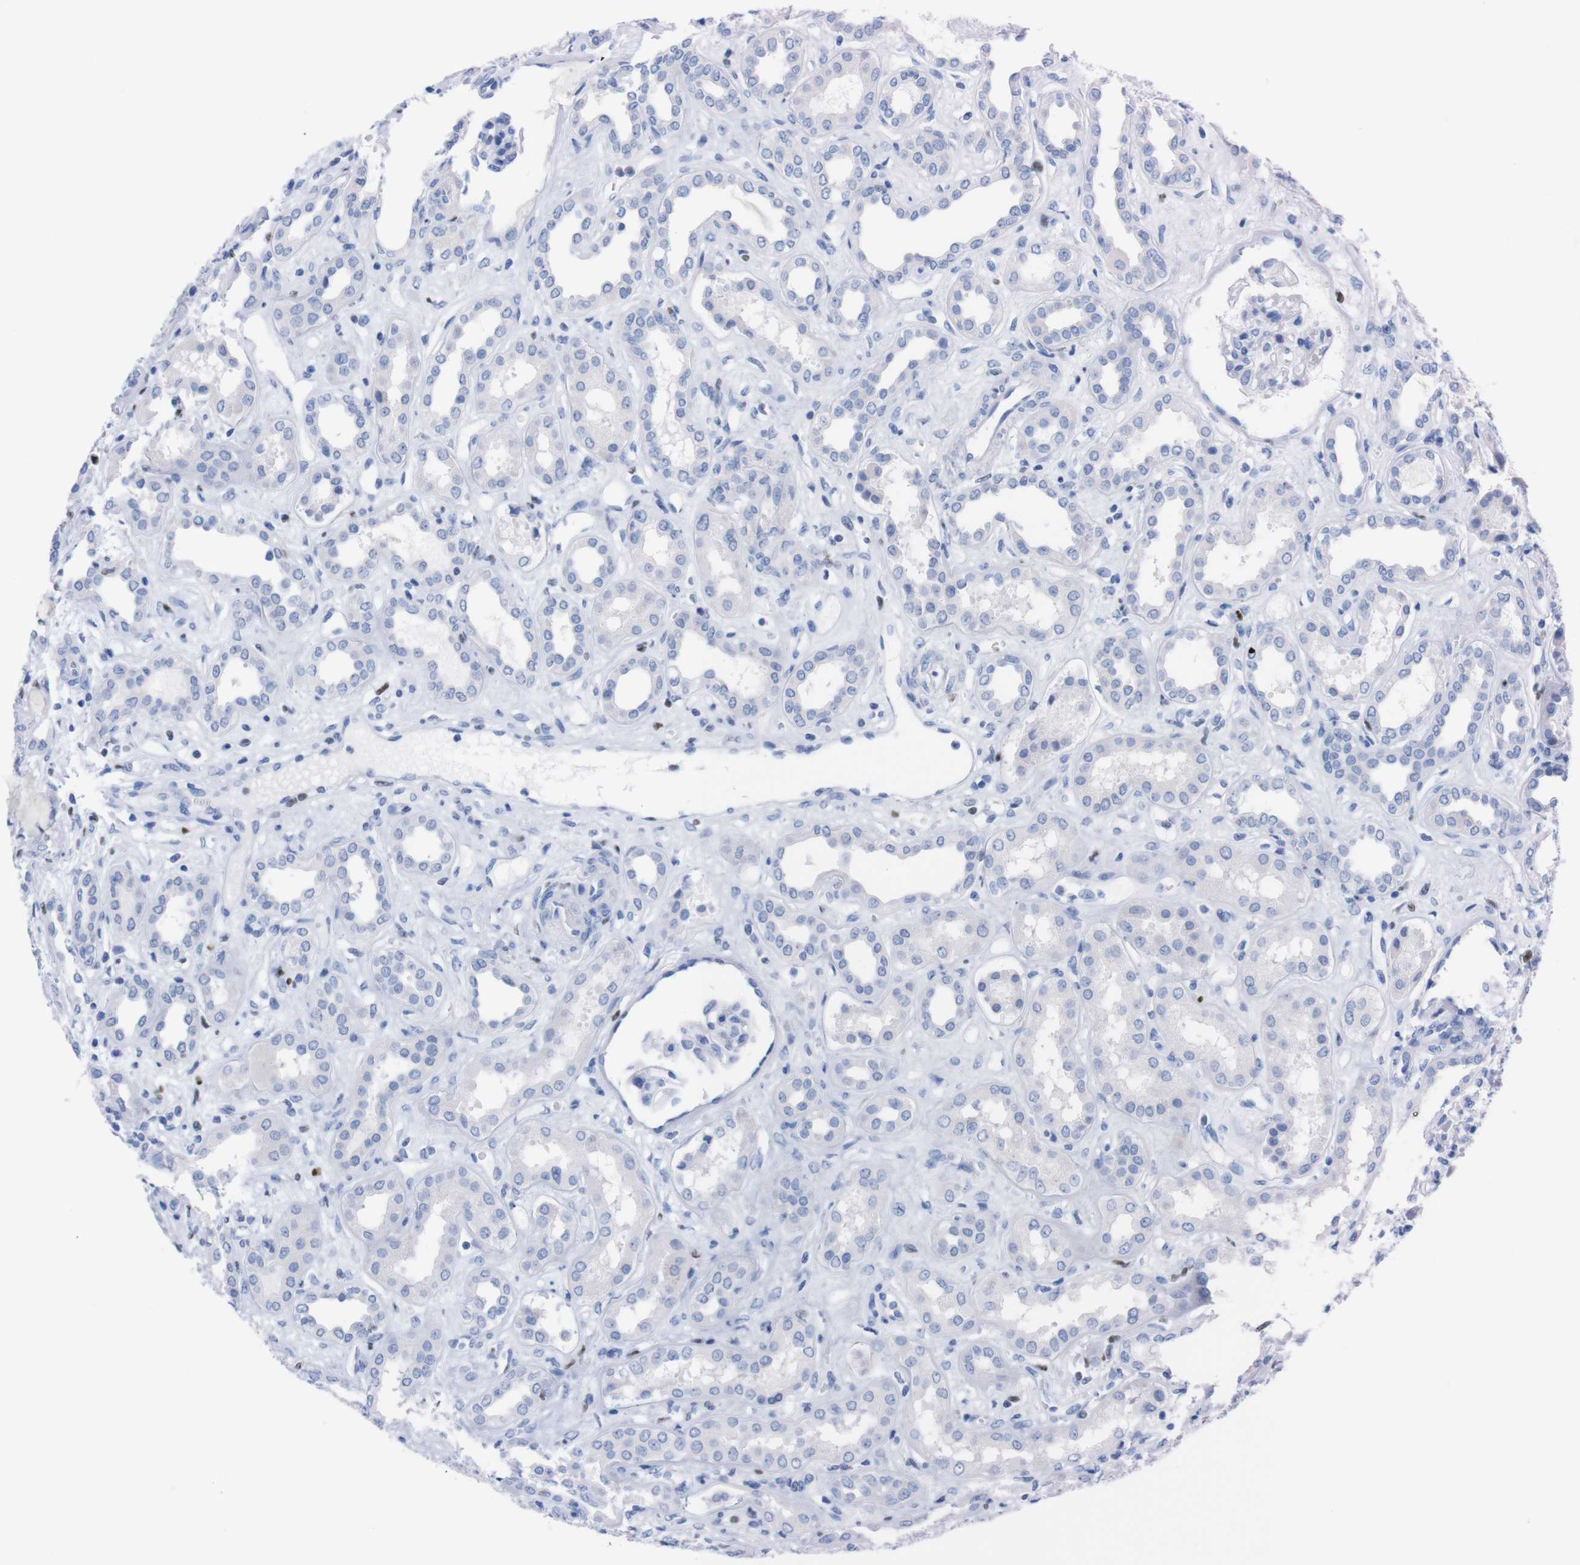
{"staining": {"intensity": "negative", "quantity": "none", "location": "none"}, "tissue": "kidney", "cell_type": "Cells in glomeruli", "image_type": "normal", "snomed": [{"axis": "morphology", "description": "Normal tissue, NOS"}, {"axis": "topography", "description": "Kidney"}], "caption": "Immunohistochemical staining of benign kidney displays no significant positivity in cells in glomeruli.", "gene": "P2RY12", "patient": {"sex": "male", "age": 59}}